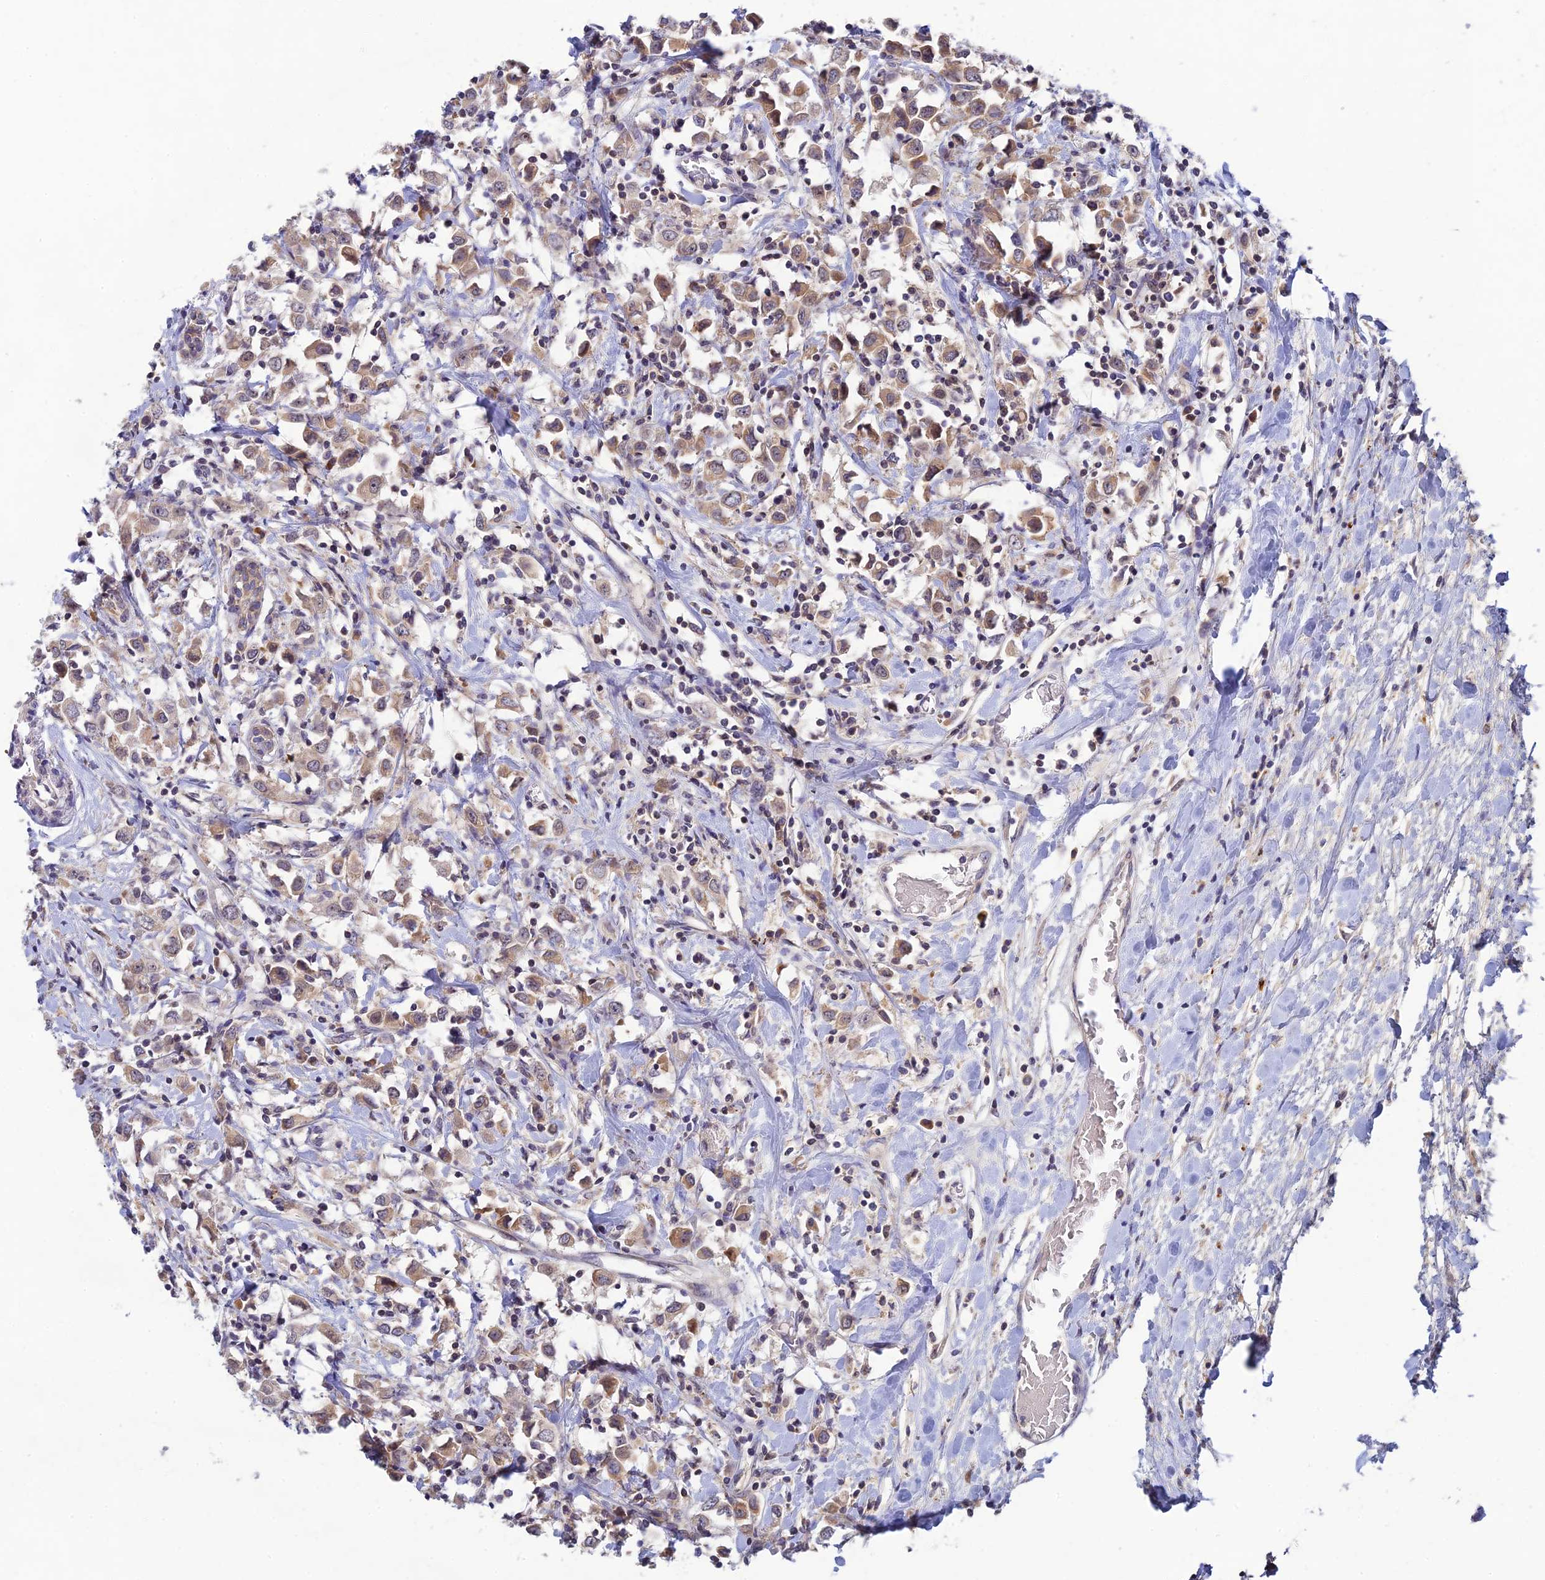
{"staining": {"intensity": "weak", "quantity": ">75%", "location": "cytoplasmic/membranous"}, "tissue": "breast cancer", "cell_type": "Tumor cells", "image_type": "cancer", "snomed": [{"axis": "morphology", "description": "Duct carcinoma"}, {"axis": "topography", "description": "Breast"}], "caption": "An IHC micrograph of tumor tissue is shown. Protein staining in brown shows weak cytoplasmic/membranous positivity in breast cancer (invasive ductal carcinoma) within tumor cells. The staining is performed using DAB (3,3'-diaminobenzidine) brown chromogen to label protein expression. The nuclei are counter-stained blue using hematoxylin.", "gene": "CHST5", "patient": {"sex": "female", "age": 61}}